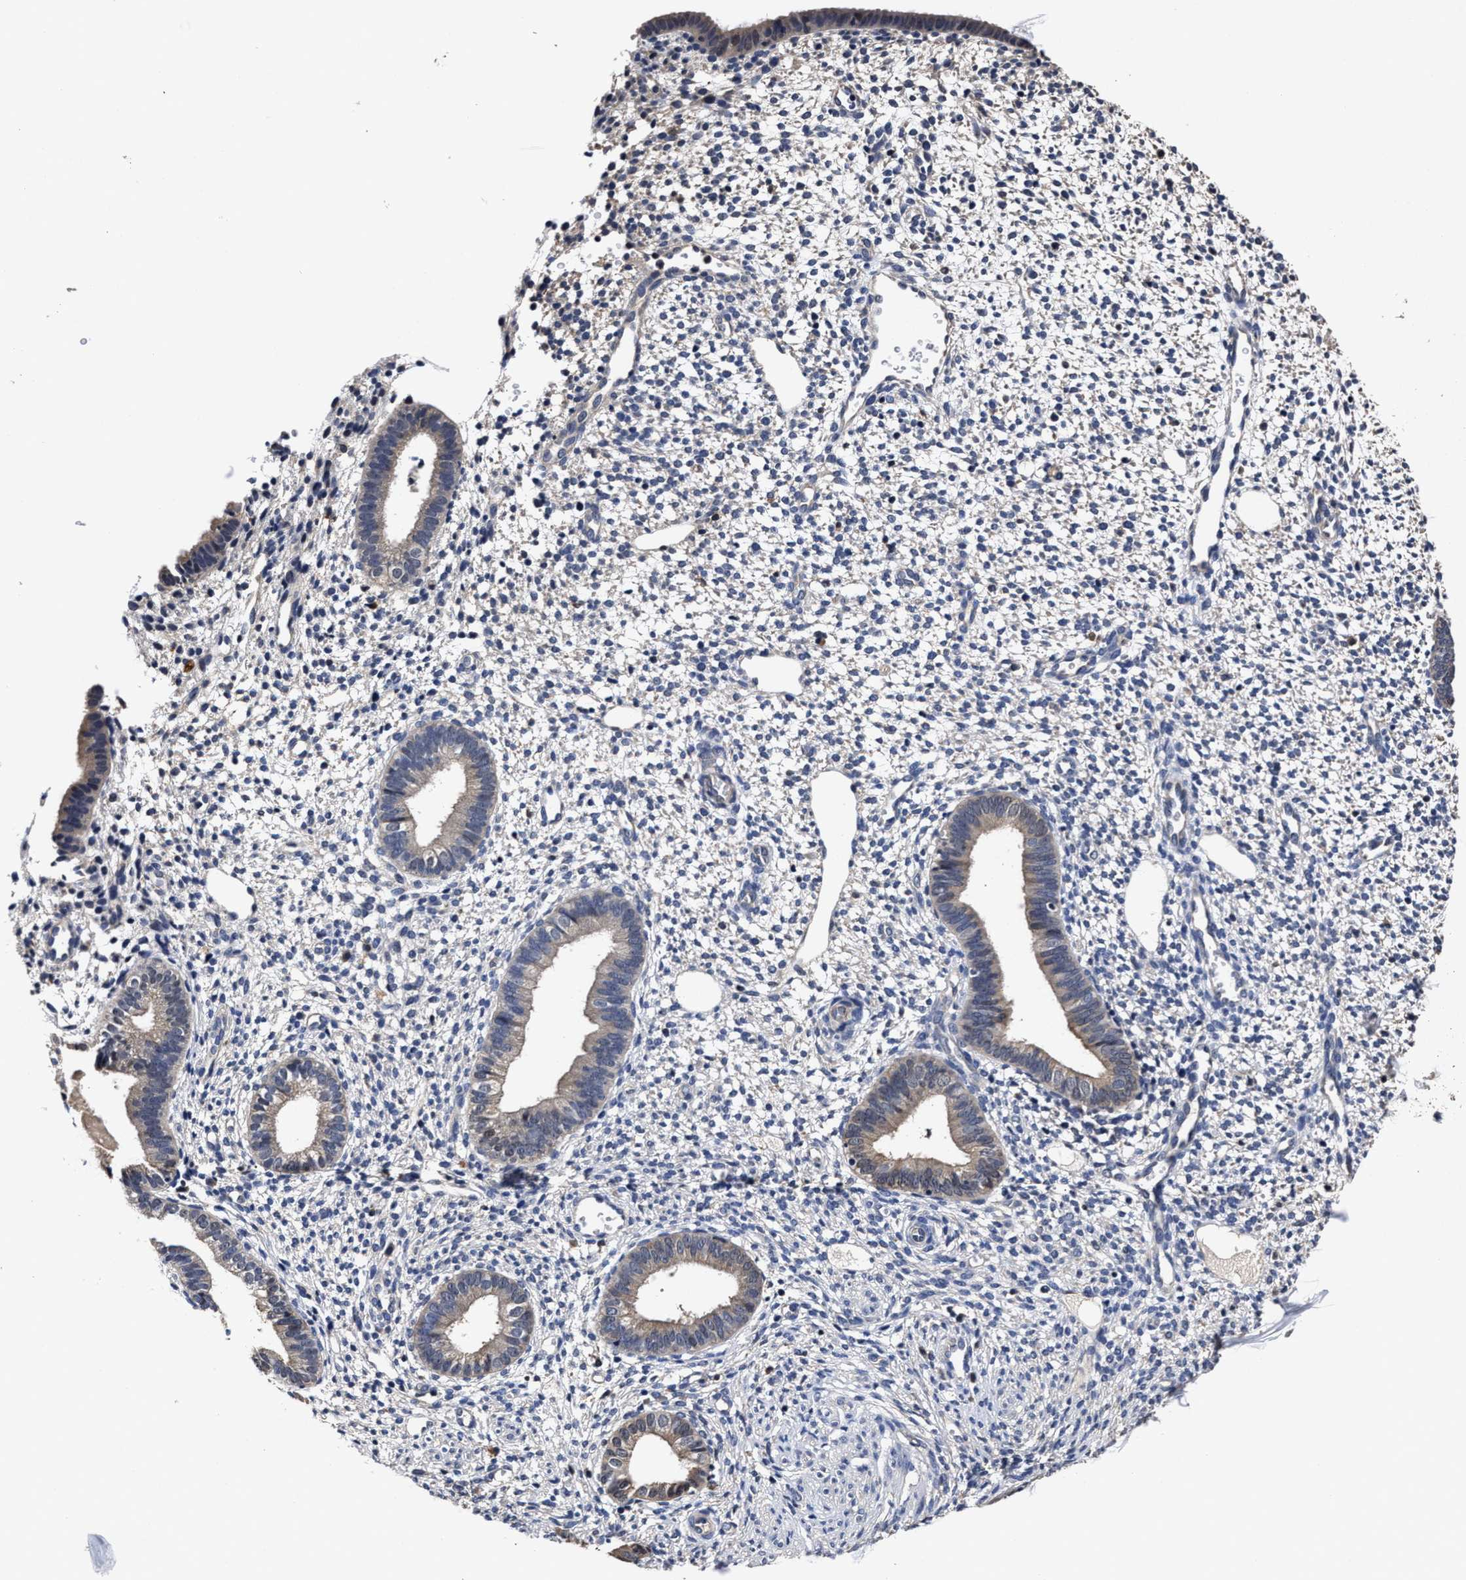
{"staining": {"intensity": "negative", "quantity": "none", "location": "none"}, "tissue": "endometrium", "cell_type": "Cells in endometrial stroma", "image_type": "normal", "snomed": [{"axis": "morphology", "description": "Normal tissue, NOS"}, {"axis": "topography", "description": "Endometrium"}], "caption": "IHC of unremarkable endometrium displays no expression in cells in endometrial stroma. (Stains: DAB (3,3'-diaminobenzidine) immunohistochemistry (IHC) with hematoxylin counter stain, Microscopy: brightfield microscopy at high magnification).", "gene": "SOCS5", "patient": {"sex": "female", "age": 46}}